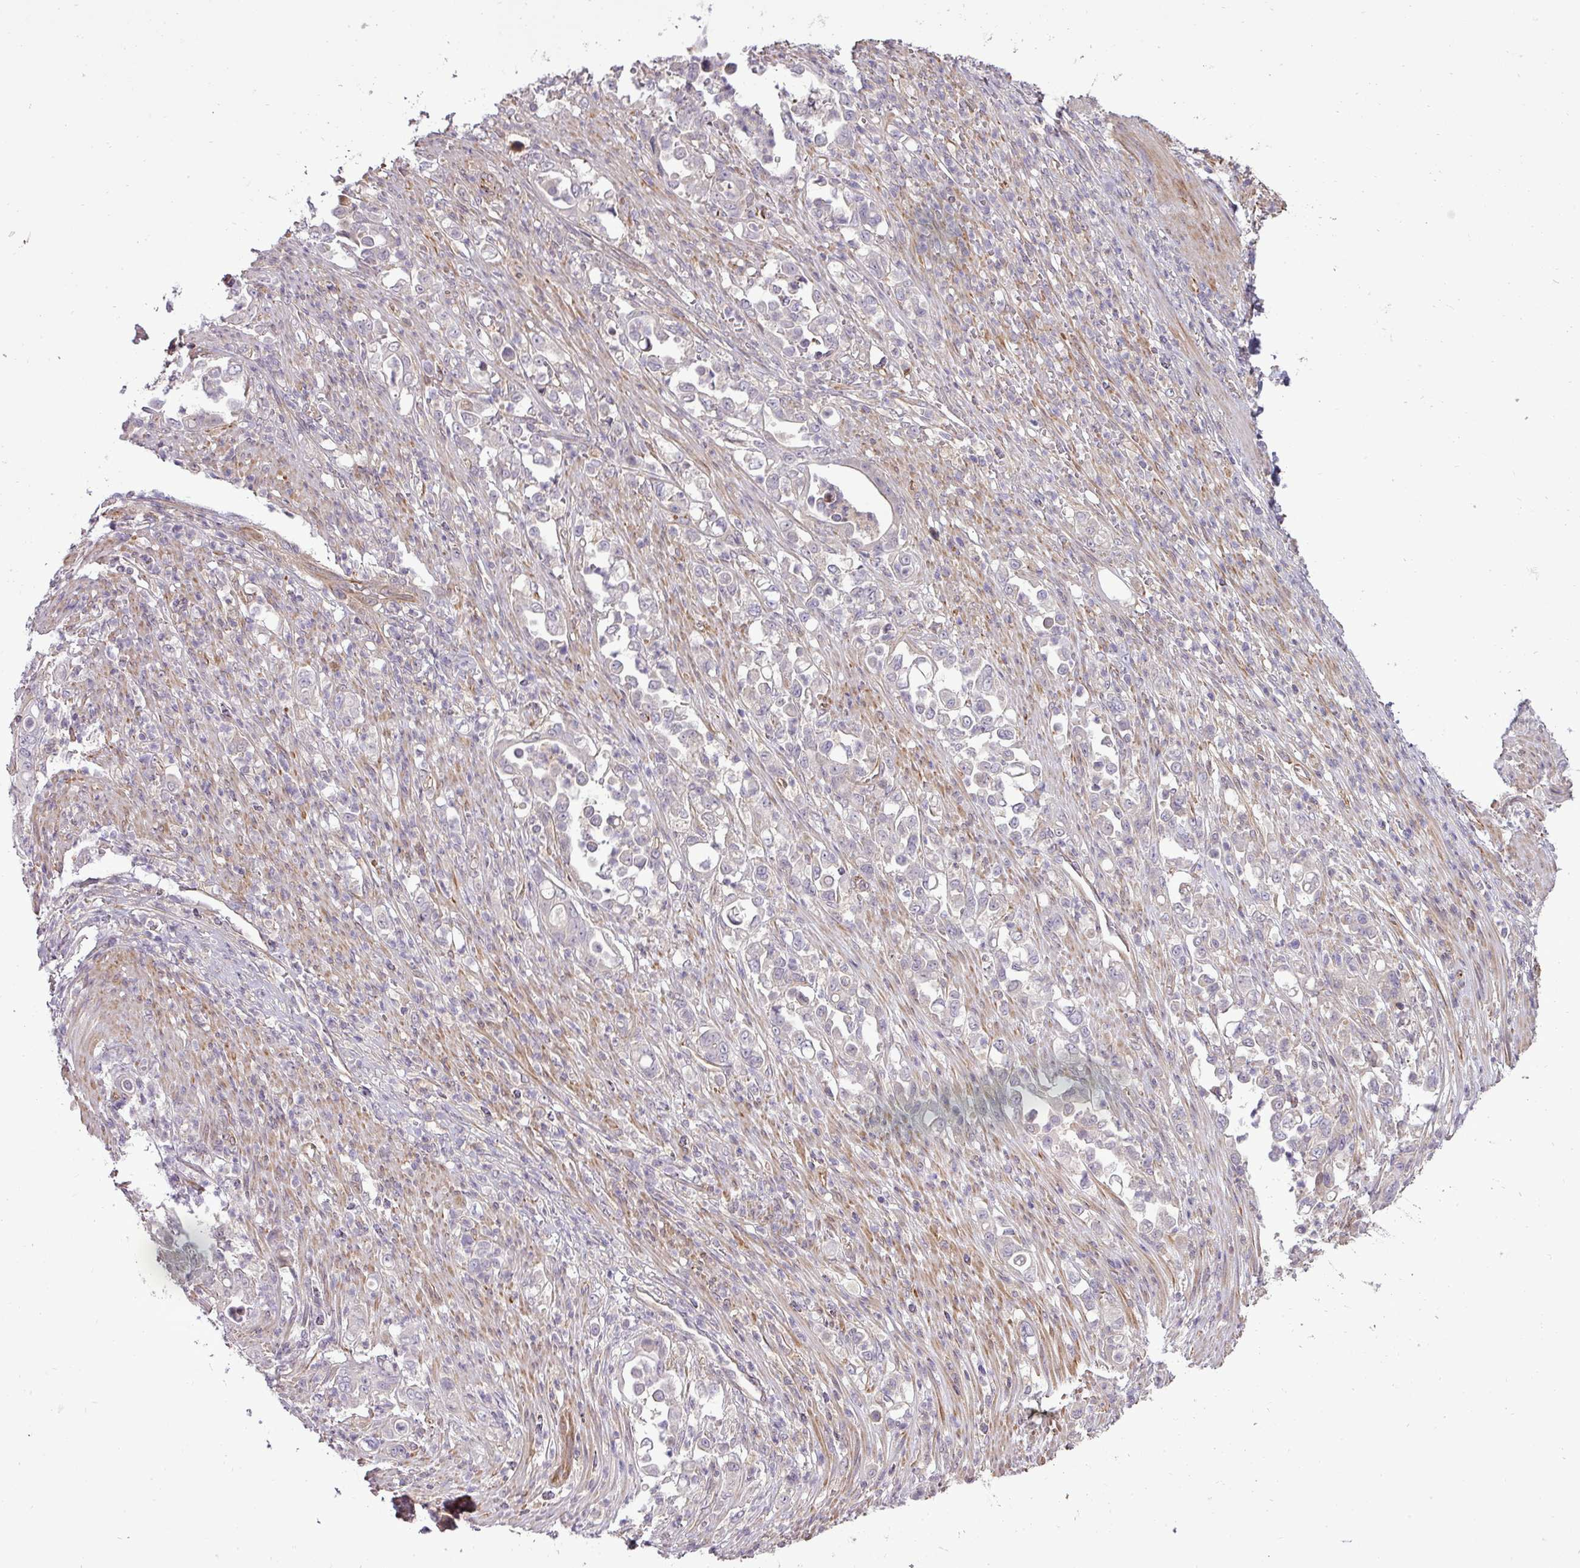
{"staining": {"intensity": "negative", "quantity": "none", "location": "none"}, "tissue": "stomach cancer", "cell_type": "Tumor cells", "image_type": "cancer", "snomed": [{"axis": "morphology", "description": "Normal tissue, NOS"}, {"axis": "morphology", "description": "Adenocarcinoma, NOS"}, {"axis": "topography", "description": "Stomach"}], "caption": "Tumor cells are negative for protein expression in human stomach cancer.", "gene": "PDRG1", "patient": {"sex": "female", "age": 79}}